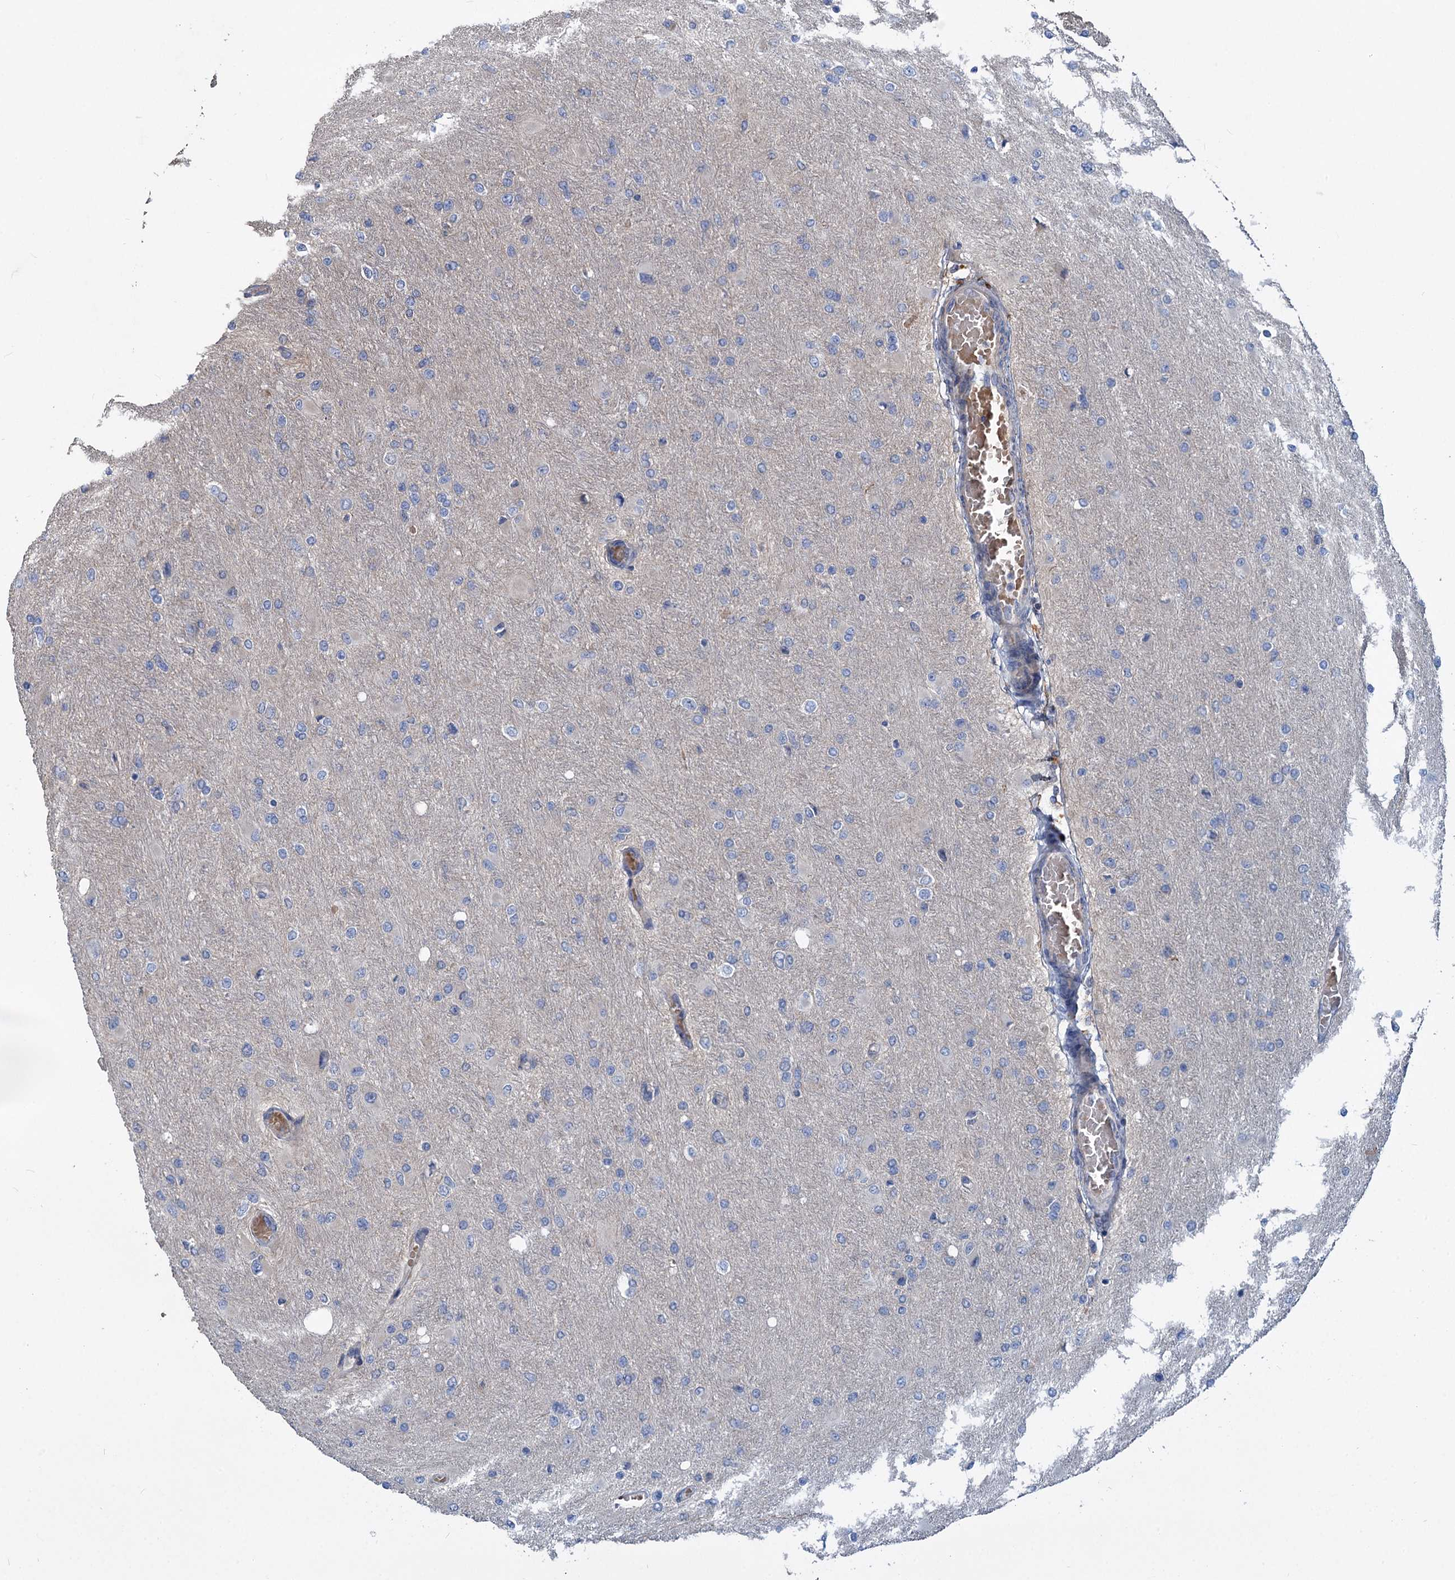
{"staining": {"intensity": "negative", "quantity": "none", "location": "none"}, "tissue": "glioma", "cell_type": "Tumor cells", "image_type": "cancer", "snomed": [{"axis": "morphology", "description": "Glioma, malignant, High grade"}, {"axis": "topography", "description": "Cerebral cortex"}], "caption": "The image displays no significant staining in tumor cells of malignant high-grade glioma.", "gene": "URAD", "patient": {"sex": "female", "age": 36}}